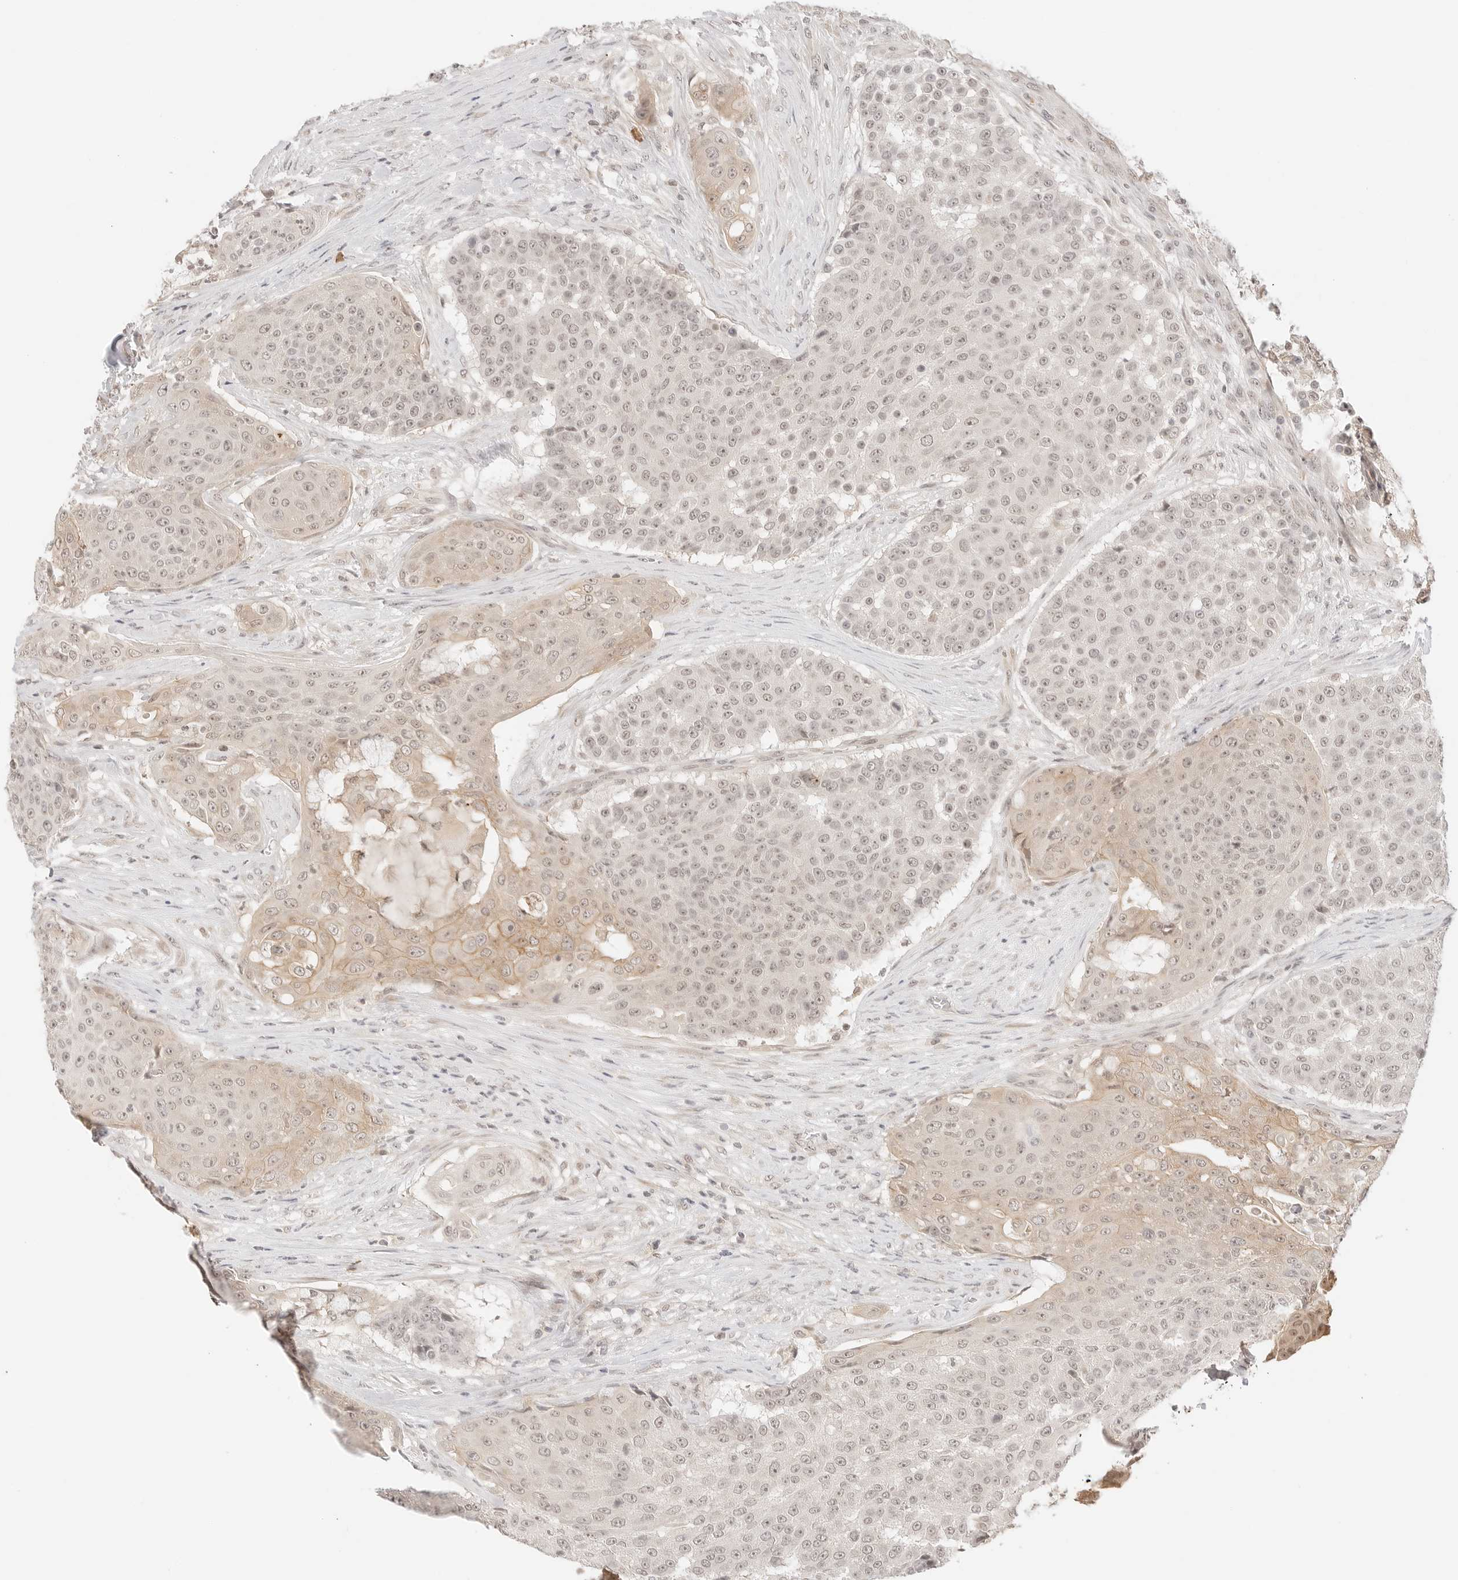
{"staining": {"intensity": "weak", "quantity": ">75%", "location": "cytoplasmic/membranous,nuclear"}, "tissue": "urothelial cancer", "cell_type": "Tumor cells", "image_type": "cancer", "snomed": [{"axis": "morphology", "description": "Urothelial carcinoma, High grade"}, {"axis": "topography", "description": "Urinary bladder"}], "caption": "Tumor cells demonstrate low levels of weak cytoplasmic/membranous and nuclear expression in approximately >75% of cells in high-grade urothelial carcinoma.", "gene": "SEPTIN4", "patient": {"sex": "female", "age": 63}}